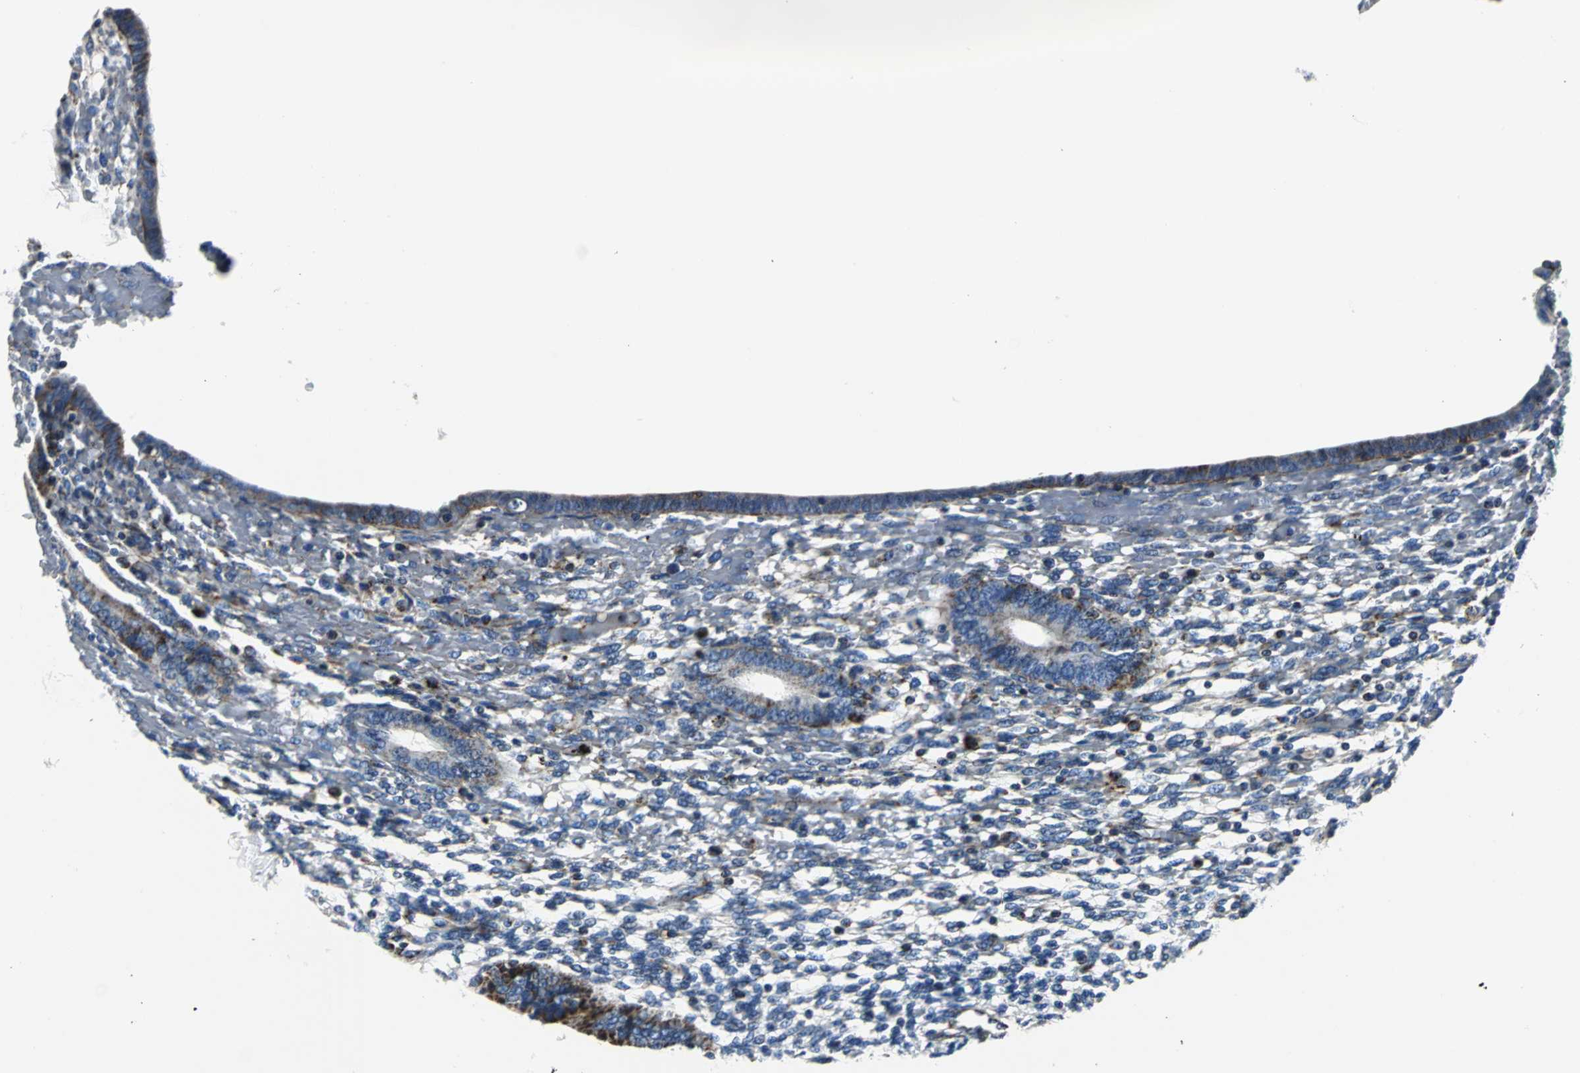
{"staining": {"intensity": "weak", "quantity": "<25%", "location": "cytoplasmic/membranous"}, "tissue": "endometrium", "cell_type": "Cells in endometrial stroma", "image_type": "normal", "snomed": [{"axis": "morphology", "description": "Normal tissue, NOS"}, {"axis": "topography", "description": "Endometrium"}], "caption": "The image demonstrates no significant staining in cells in endometrial stroma of endometrium. (IHC, brightfield microscopy, high magnification).", "gene": "IFI6", "patient": {"sex": "female", "age": 42}}